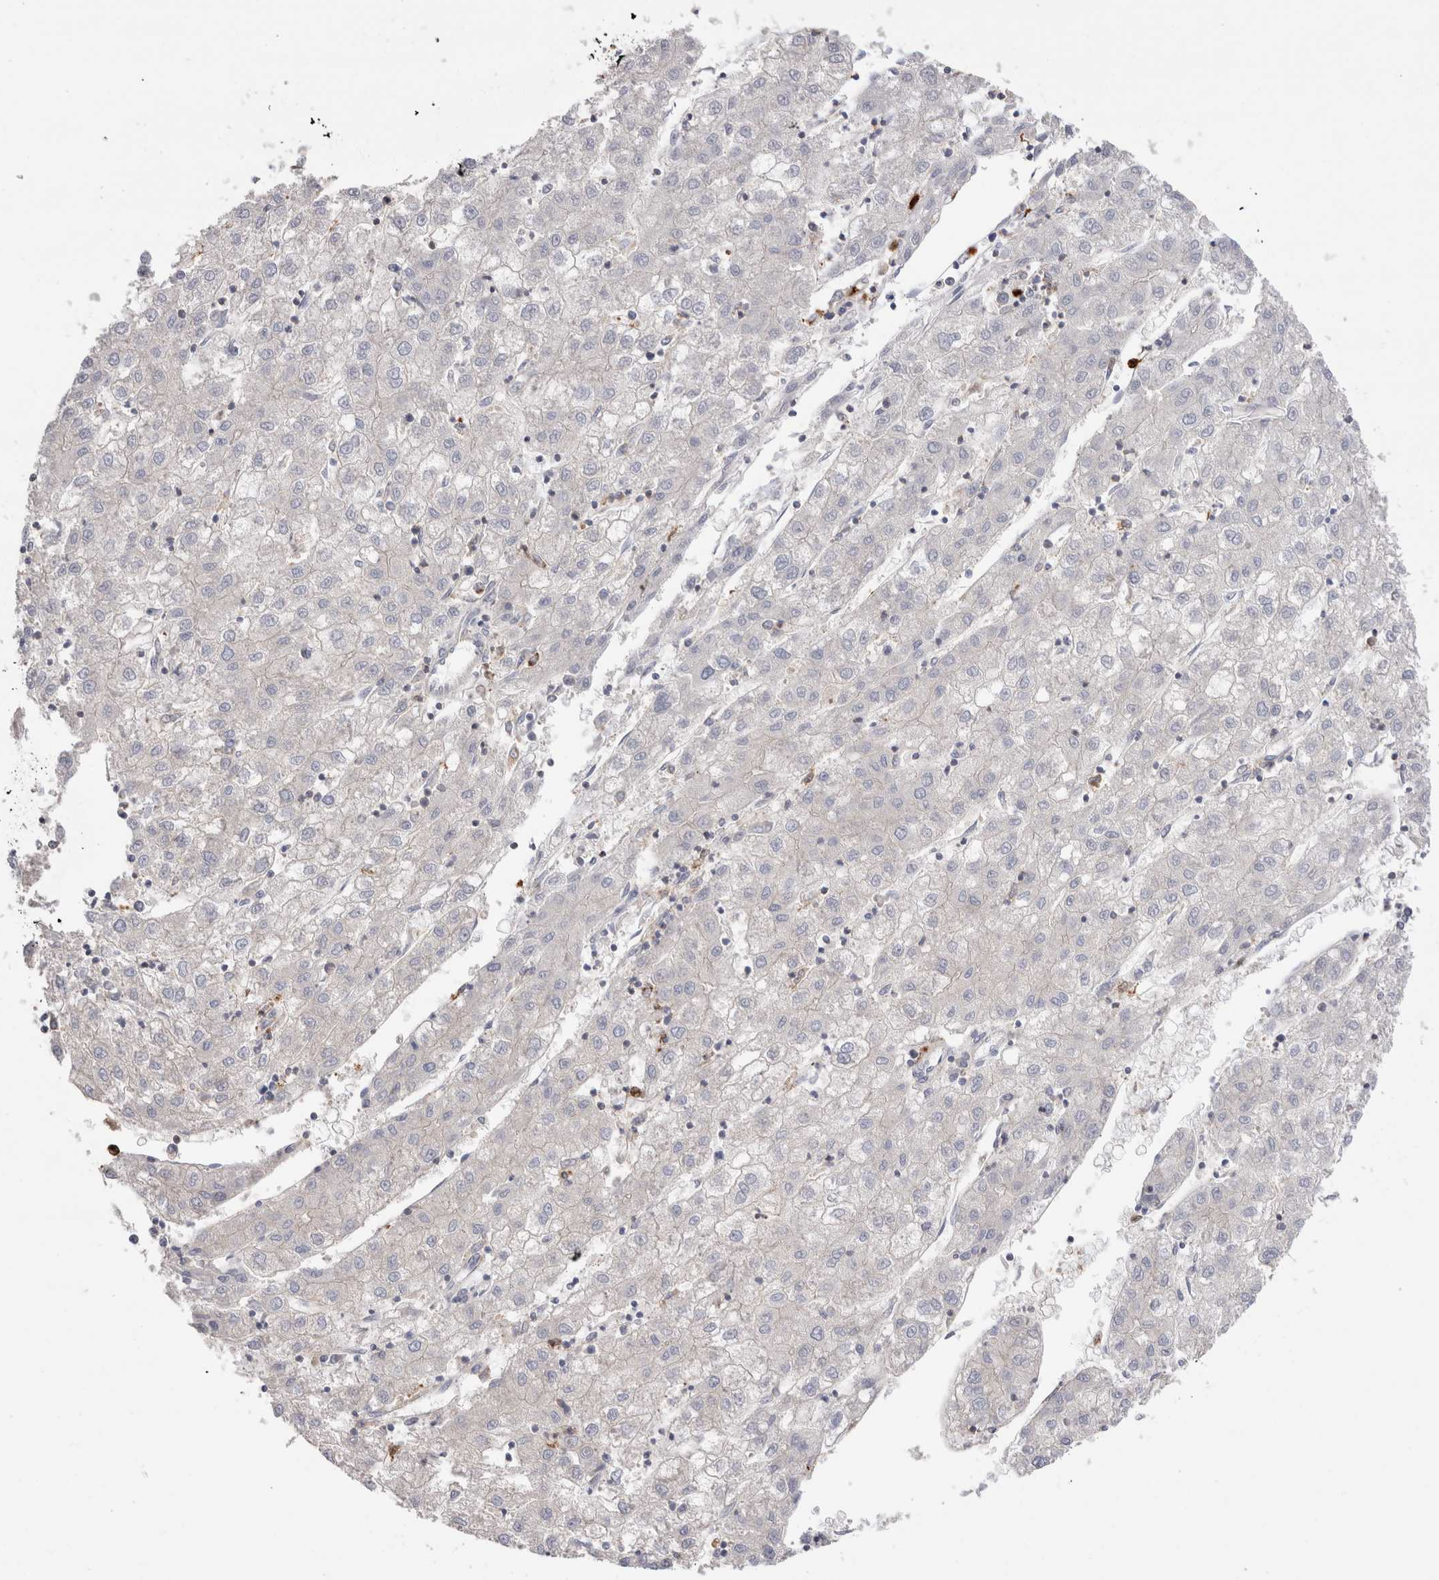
{"staining": {"intensity": "negative", "quantity": "none", "location": "none"}, "tissue": "liver cancer", "cell_type": "Tumor cells", "image_type": "cancer", "snomed": [{"axis": "morphology", "description": "Carcinoma, Hepatocellular, NOS"}, {"axis": "topography", "description": "Liver"}], "caption": "A high-resolution histopathology image shows immunohistochemistry staining of liver hepatocellular carcinoma, which shows no significant staining in tumor cells.", "gene": "NXT2", "patient": {"sex": "male", "age": 72}}